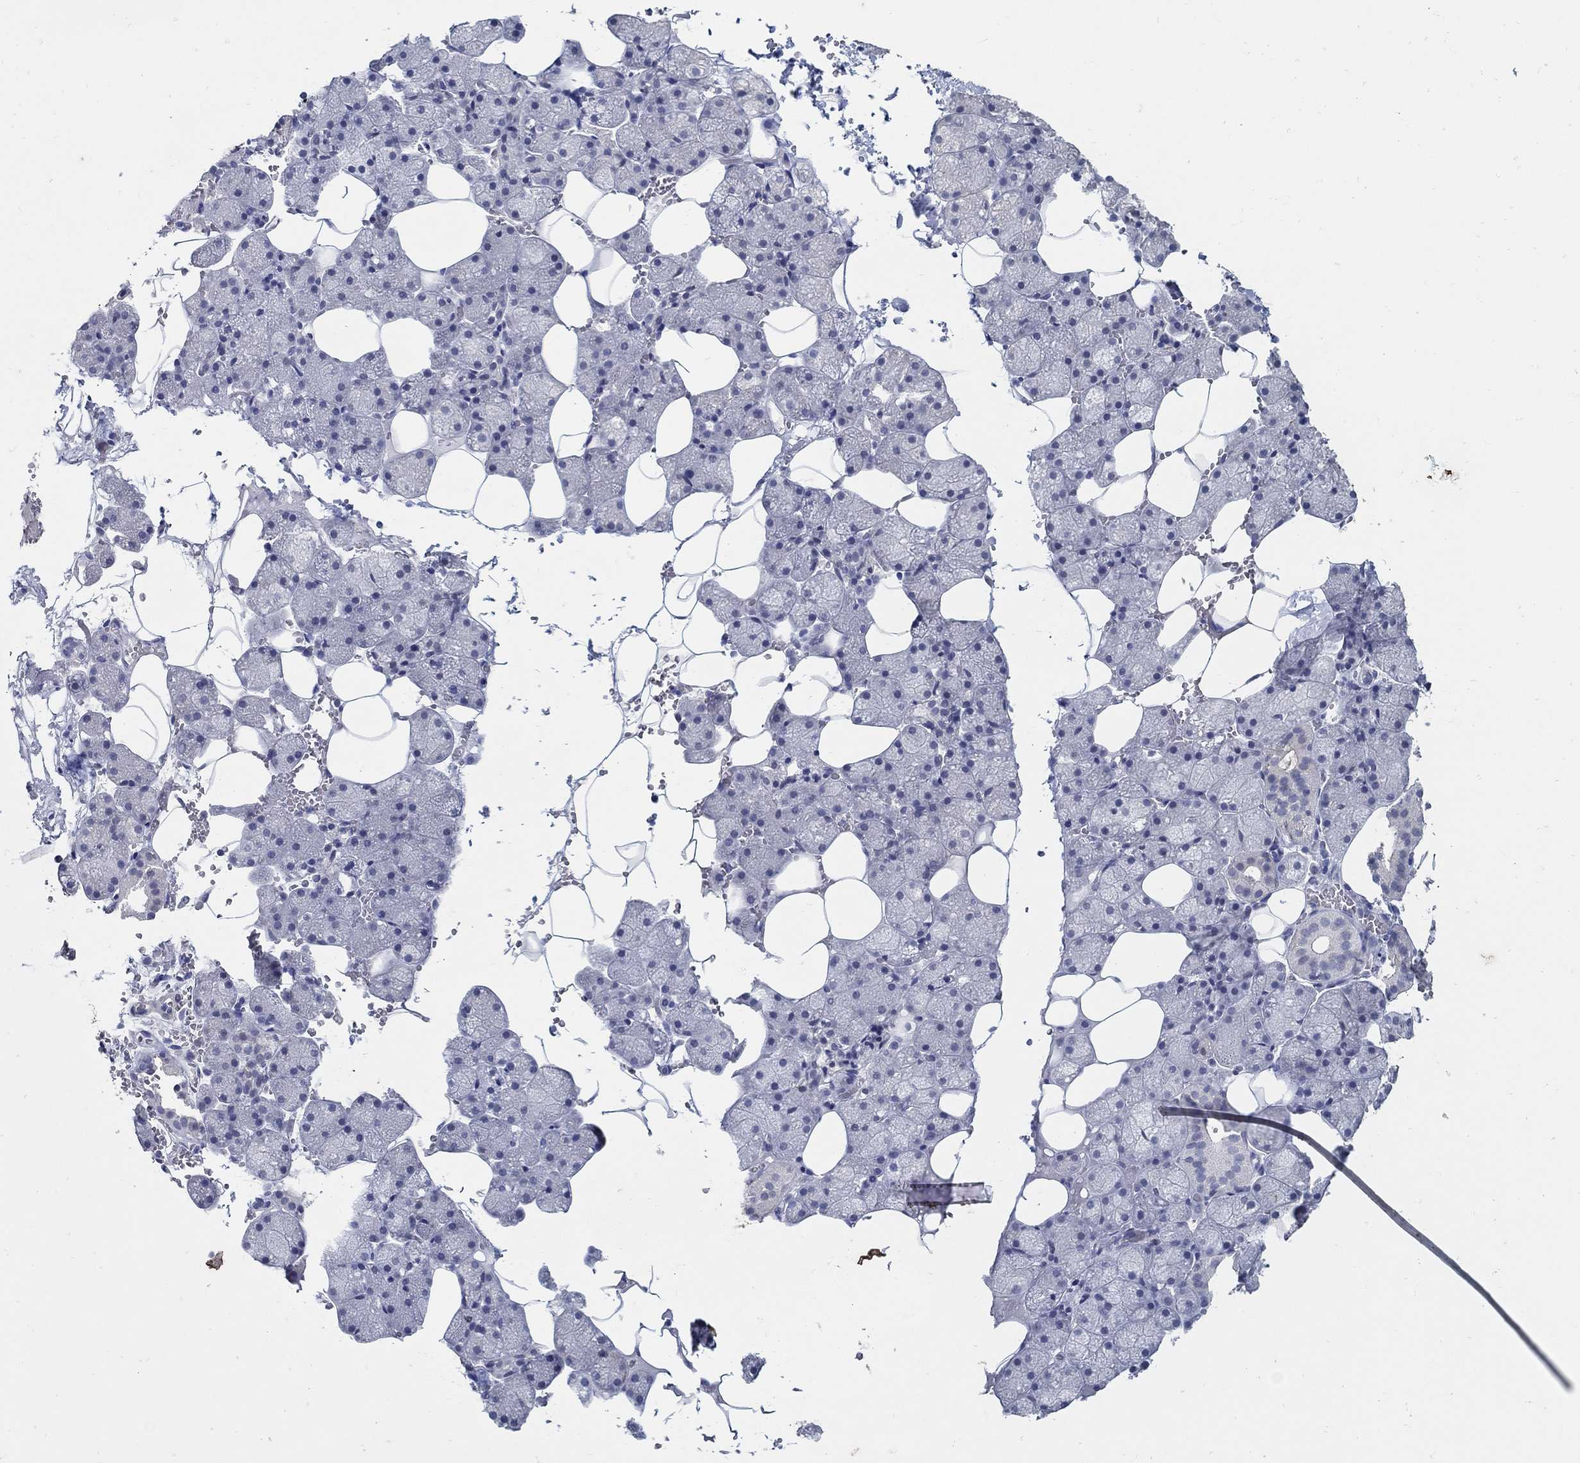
{"staining": {"intensity": "negative", "quantity": "none", "location": "none"}, "tissue": "salivary gland", "cell_type": "Glandular cells", "image_type": "normal", "snomed": [{"axis": "morphology", "description": "Normal tissue, NOS"}, {"axis": "topography", "description": "Salivary gland"}], "caption": "Immunohistochemical staining of benign salivary gland demonstrates no significant positivity in glandular cells.", "gene": "USP29", "patient": {"sex": "male", "age": 38}}